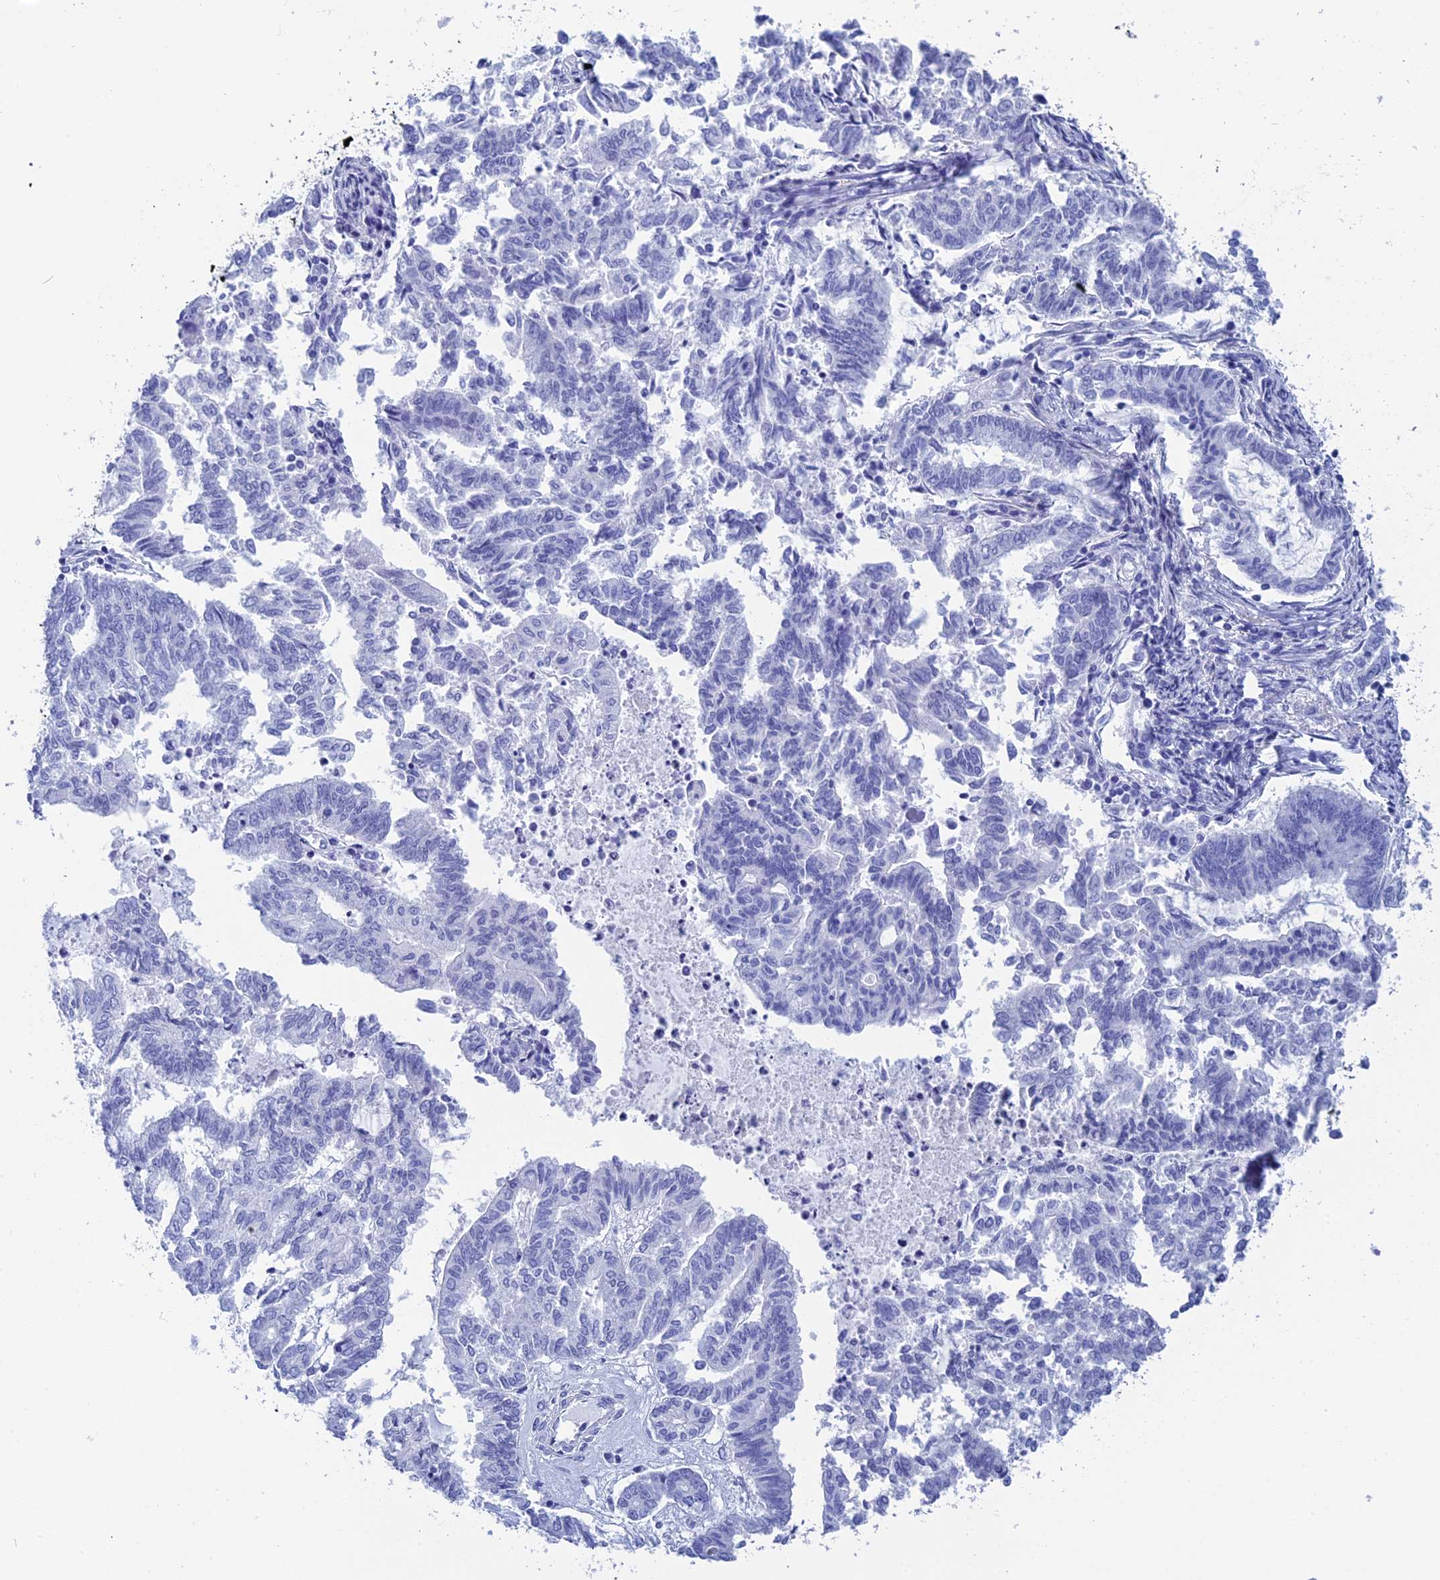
{"staining": {"intensity": "negative", "quantity": "none", "location": "none"}, "tissue": "endometrial cancer", "cell_type": "Tumor cells", "image_type": "cancer", "snomed": [{"axis": "morphology", "description": "Adenocarcinoma, NOS"}, {"axis": "topography", "description": "Endometrium"}], "caption": "Protein analysis of endometrial cancer exhibits no significant expression in tumor cells. (Immunohistochemistry, brightfield microscopy, high magnification).", "gene": "TEX101", "patient": {"sex": "female", "age": 79}}